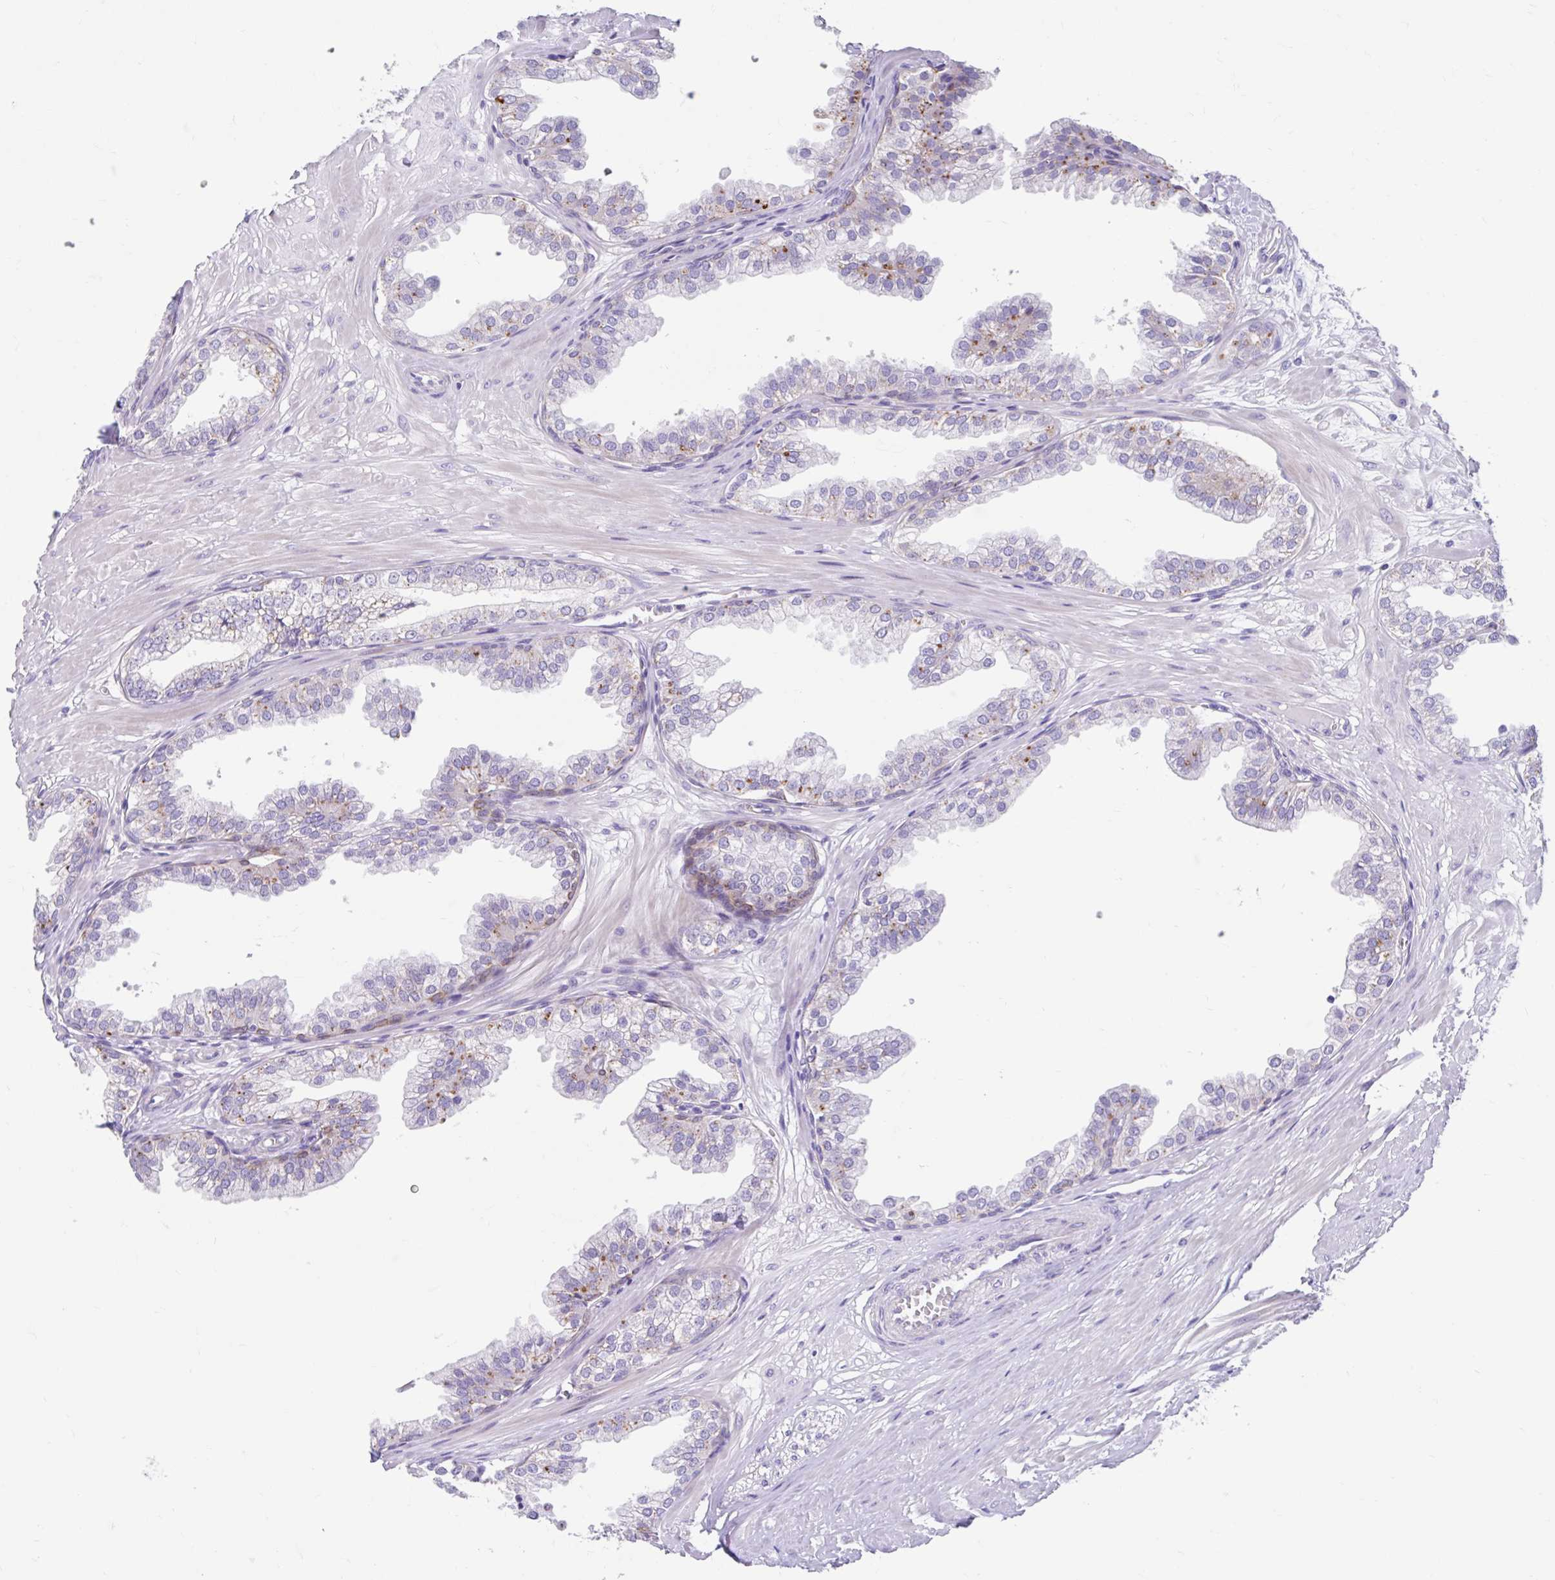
{"staining": {"intensity": "moderate", "quantity": "25%-75%", "location": "cytoplasmic/membranous"}, "tissue": "prostate", "cell_type": "Glandular cells", "image_type": "normal", "snomed": [{"axis": "morphology", "description": "Normal tissue, NOS"}, {"axis": "topography", "description": "Prostate"}, {"axis": "topography", "description": "Peripheral nerve tissue"}], "caption": "The micrograph exhibits immunohistochemical staining of unremarkable prostate. There is moderate cytoplasmic/membranous positivity is present in approximately 25%-75% of glandular cells.", "gene": "ZNF33A", "patient": {"sex": "male", "age": 55}}